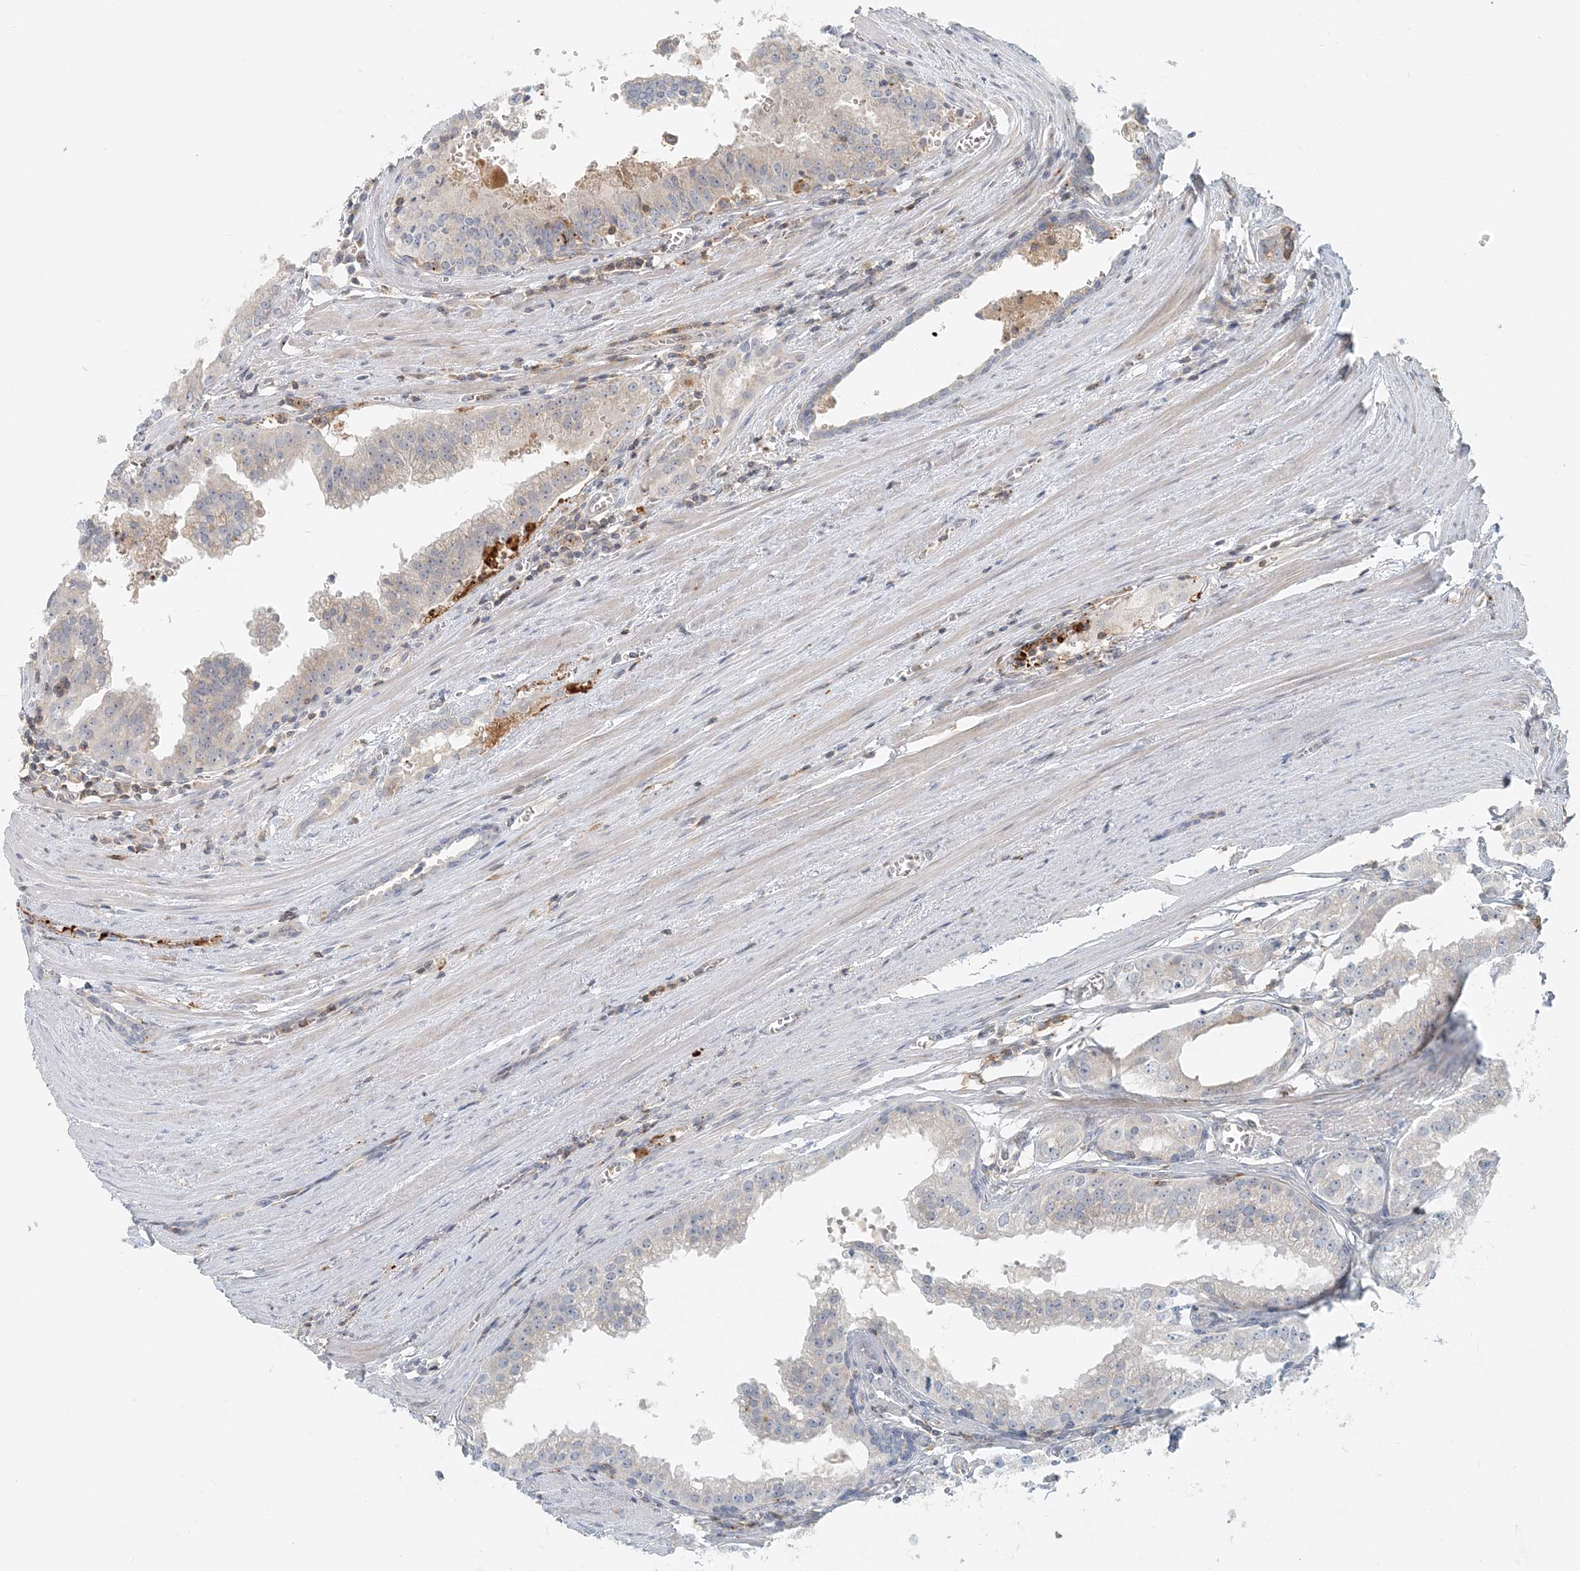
{"staining": {"intensity": "negative", "quantity": "none", "location": "none"}, "tissue": "prostate cancer", "cell_type": "Tumor cells", "image_type": "cancer", "snomed": [{"axis": "morphology", "description": "Adenocarcinoma, High grade"}, {"axis": "topography", "description": "Prostate"}], "caption": "Image shows no significant protein positivity in tumor cells of prostate high-grade adenocarcinoma.", "gene": "NAA11", "patient": {"sex": "male", "age": 68}}